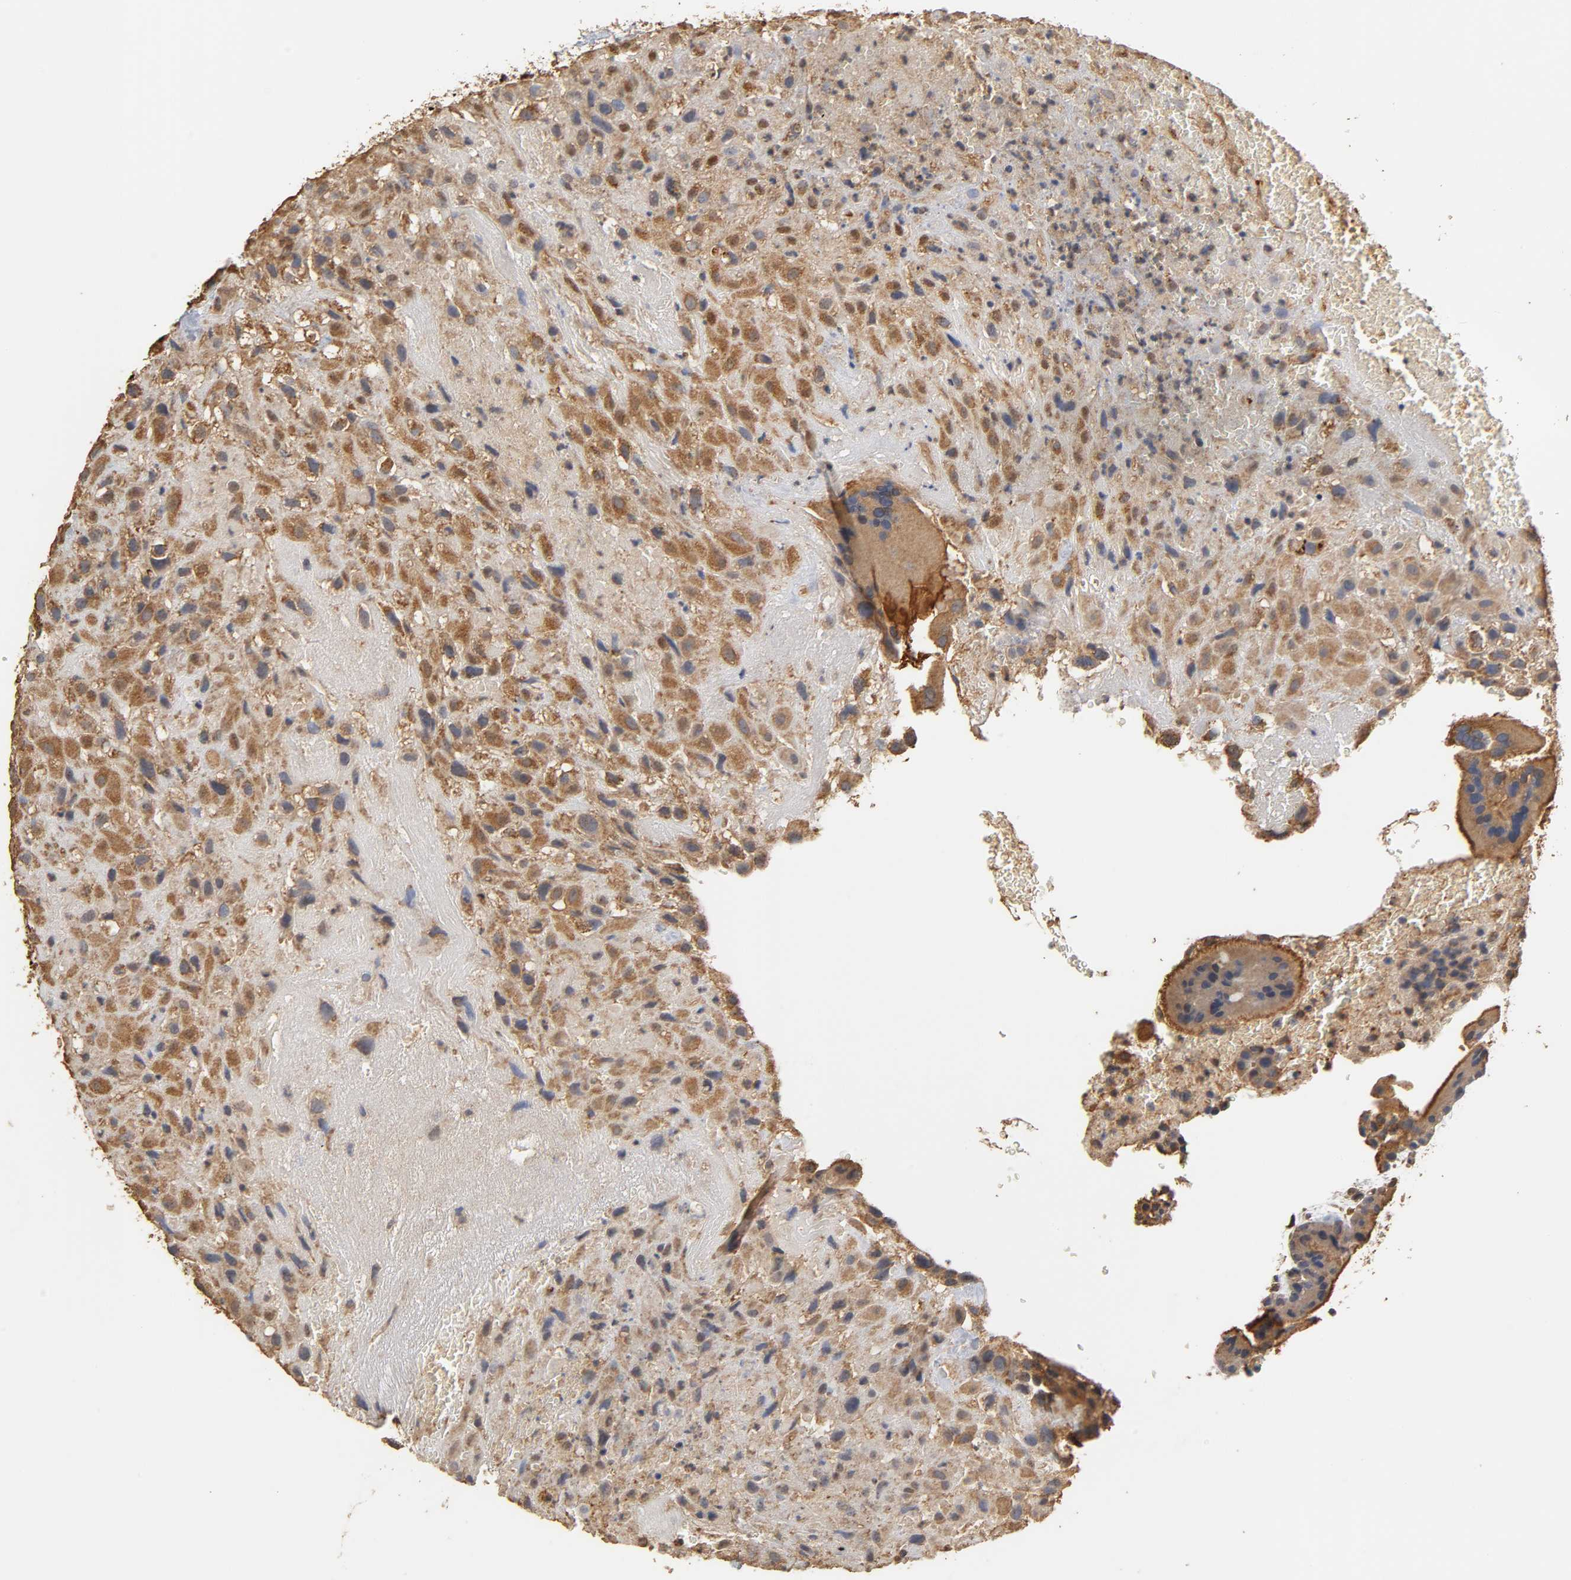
{"staining": {"intensity": "moderate", "quantity": ">75%", "location": "cytoplasmic/membranous"}, "tissue": "placenta", "cell_type": "Decidual cells", "image_type": "normal", "snomed": [{"axis": "morphology", "description": "Normal tissue, NOS"}, {"axis": "topography", "description": "Placenta"}], "caption": "Protein expression analysis of unremarkable human placenta reveals moderate cytoplasmic/membranous expression in approximately >75% of decidual cells.", "gene": "PKN1", "patient": {"sex": "female", "age": 19}}